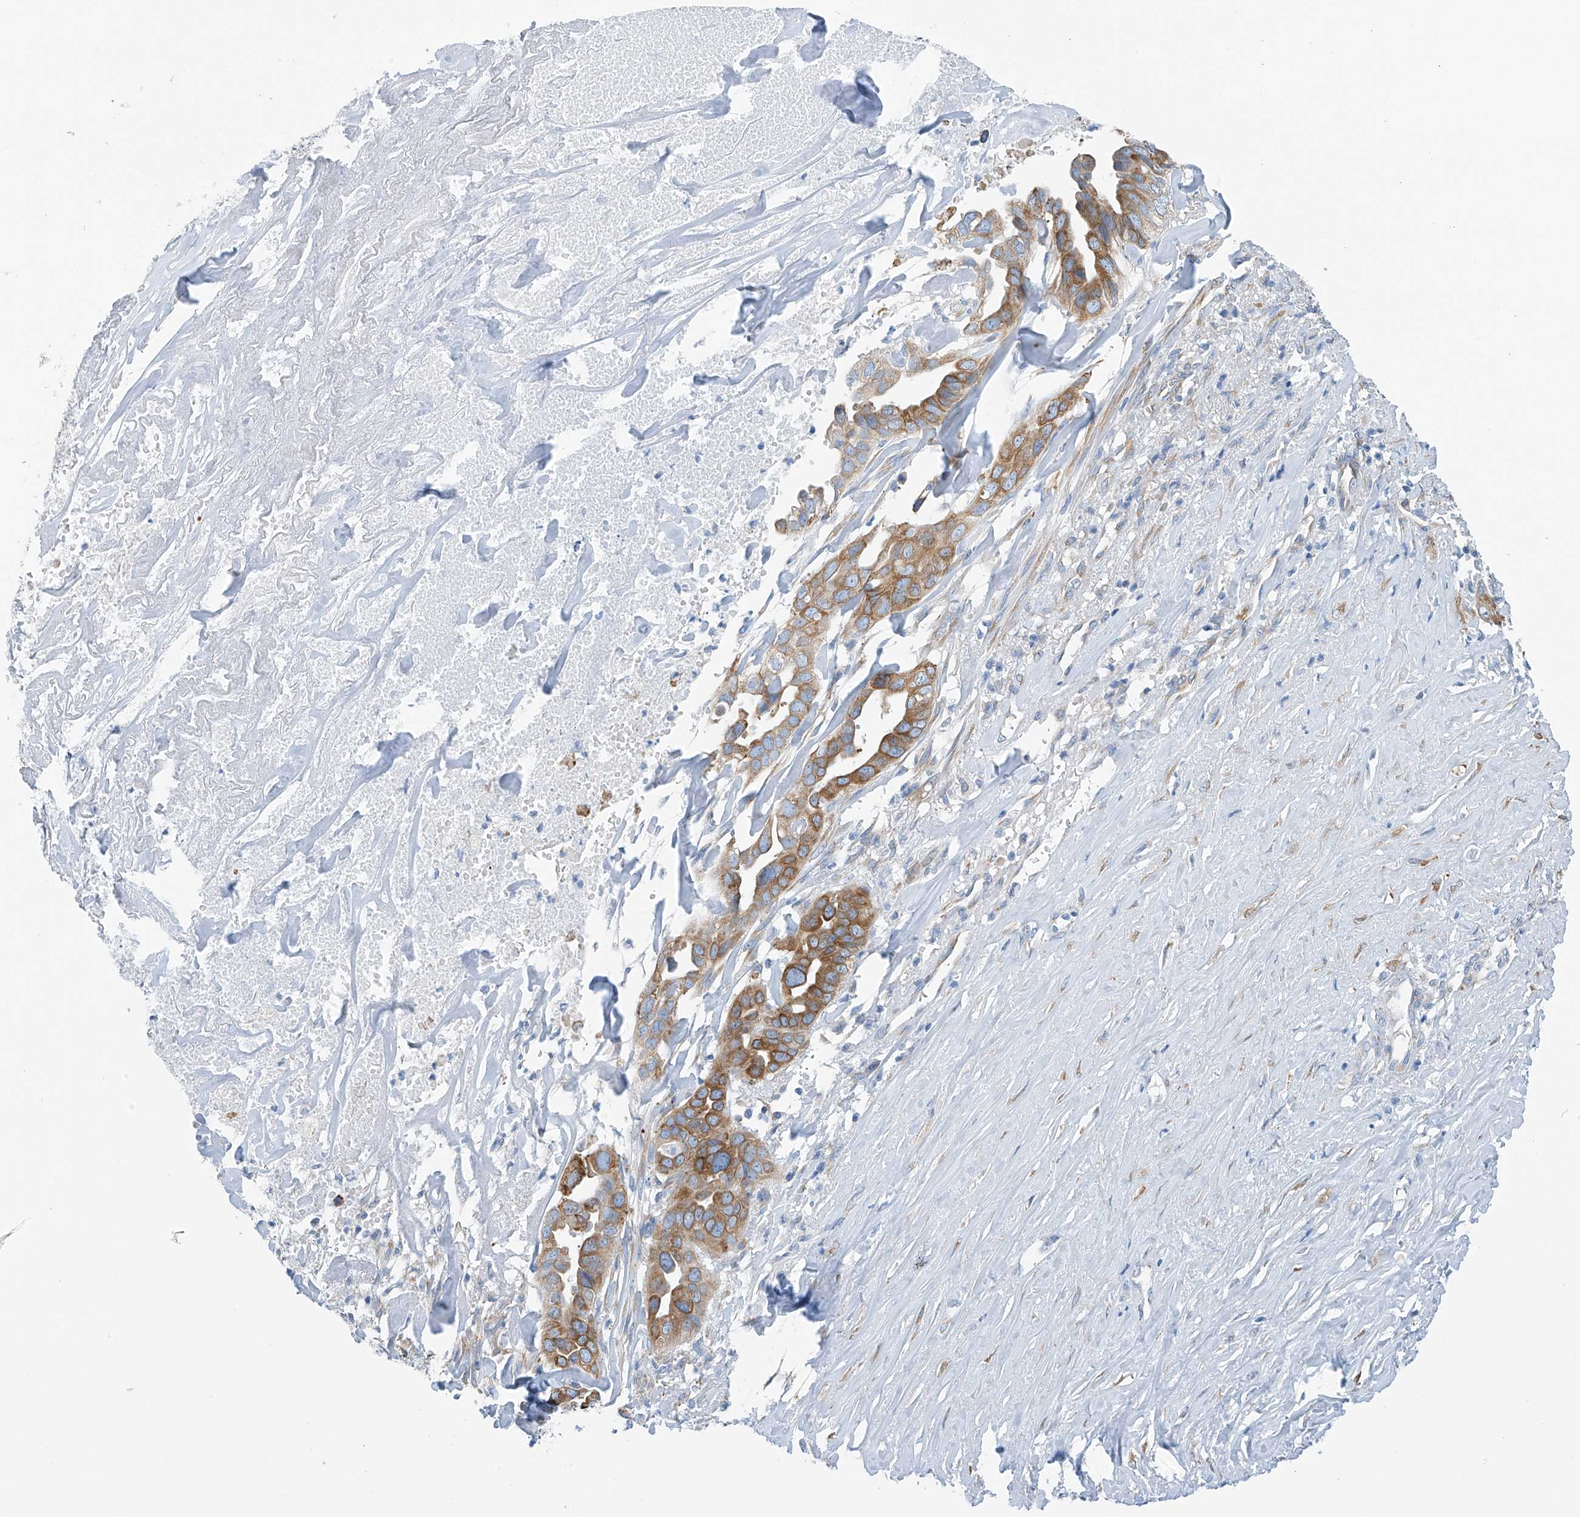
{"staining": {"intensity": "moderate", "quantity": ">75%", "location": "cytoplasmic/membranous"}, "tissue": "liver cancer", "cell_type": "Tumor cells", "image_type": "cancer", "snomed": [{"axis": "morphology", "description": "Cholangiocarcinoma"}, {"axis": "topography", "description": "Liver"}], "caption": "DAB (3,3'-diaminobenzidine) immunohistochemical staining of human liver cancer shows moderate cytoplasmic/membranous protein staining in about >75% of tumor cells. Immunohistochemistry stains the protein in brown and the nuclei are stained blue.", "gene": "RCN2", "patient": {"sex": "female", "age": 79}}